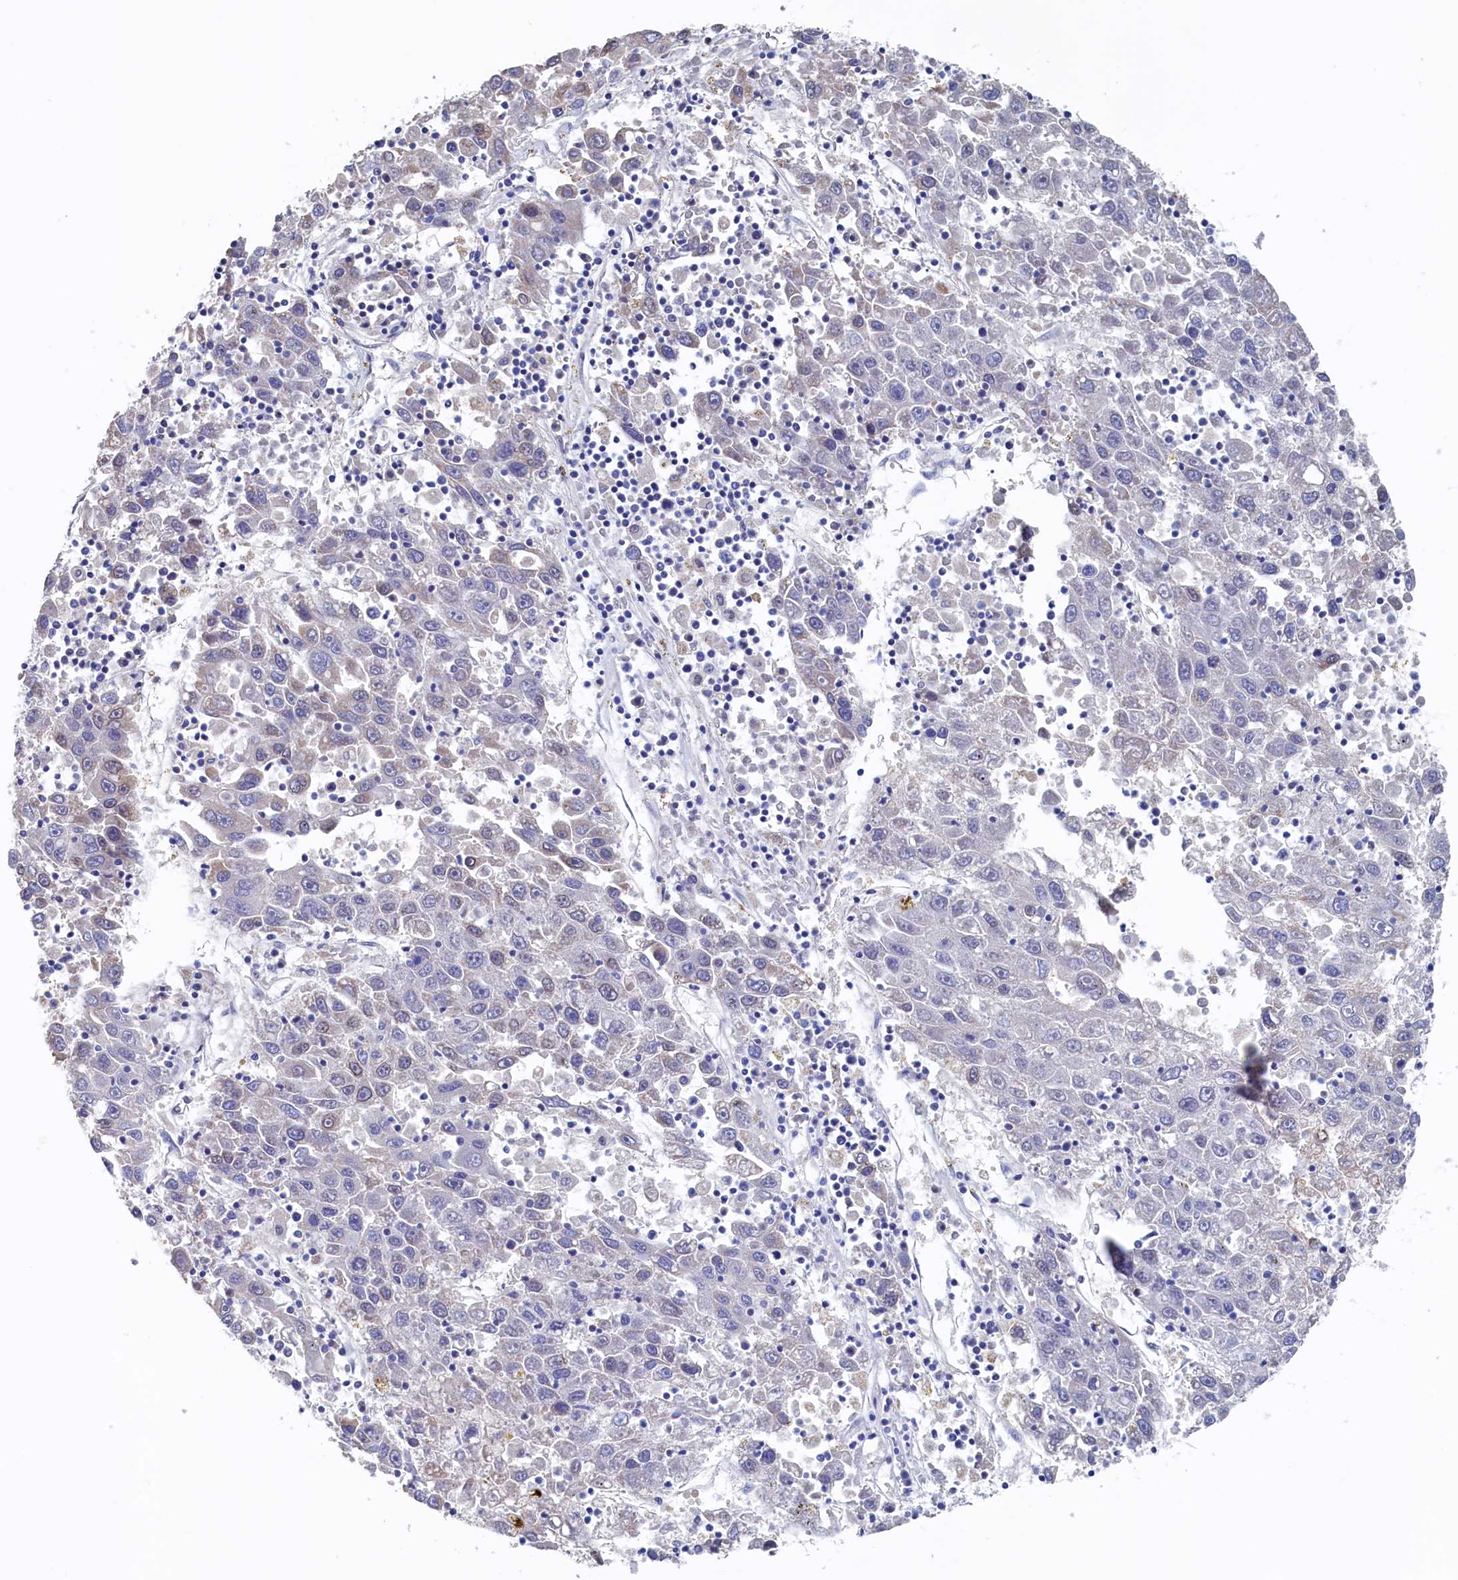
{"staining": {"intensity": "negative", "quantity": "none", "location": "none"}, "tissue": "liver cancer", "cell_type": "Tumor cells", "image_type": "cancer", "snomed": [{"axis": "morphology", "description": "Carcinoma, Hepatocellular, NOS"}, {"axis": "topography", "description": "Liver"}], "caption": "High power microscopy micrograph of an immunohistochemistry (IHC) image of hepatocellular carcinoma (liver), revealing no significant staining in tumor cells.", "gene": "C11orf54", "patient": {"sex": "male", "age": 49}}